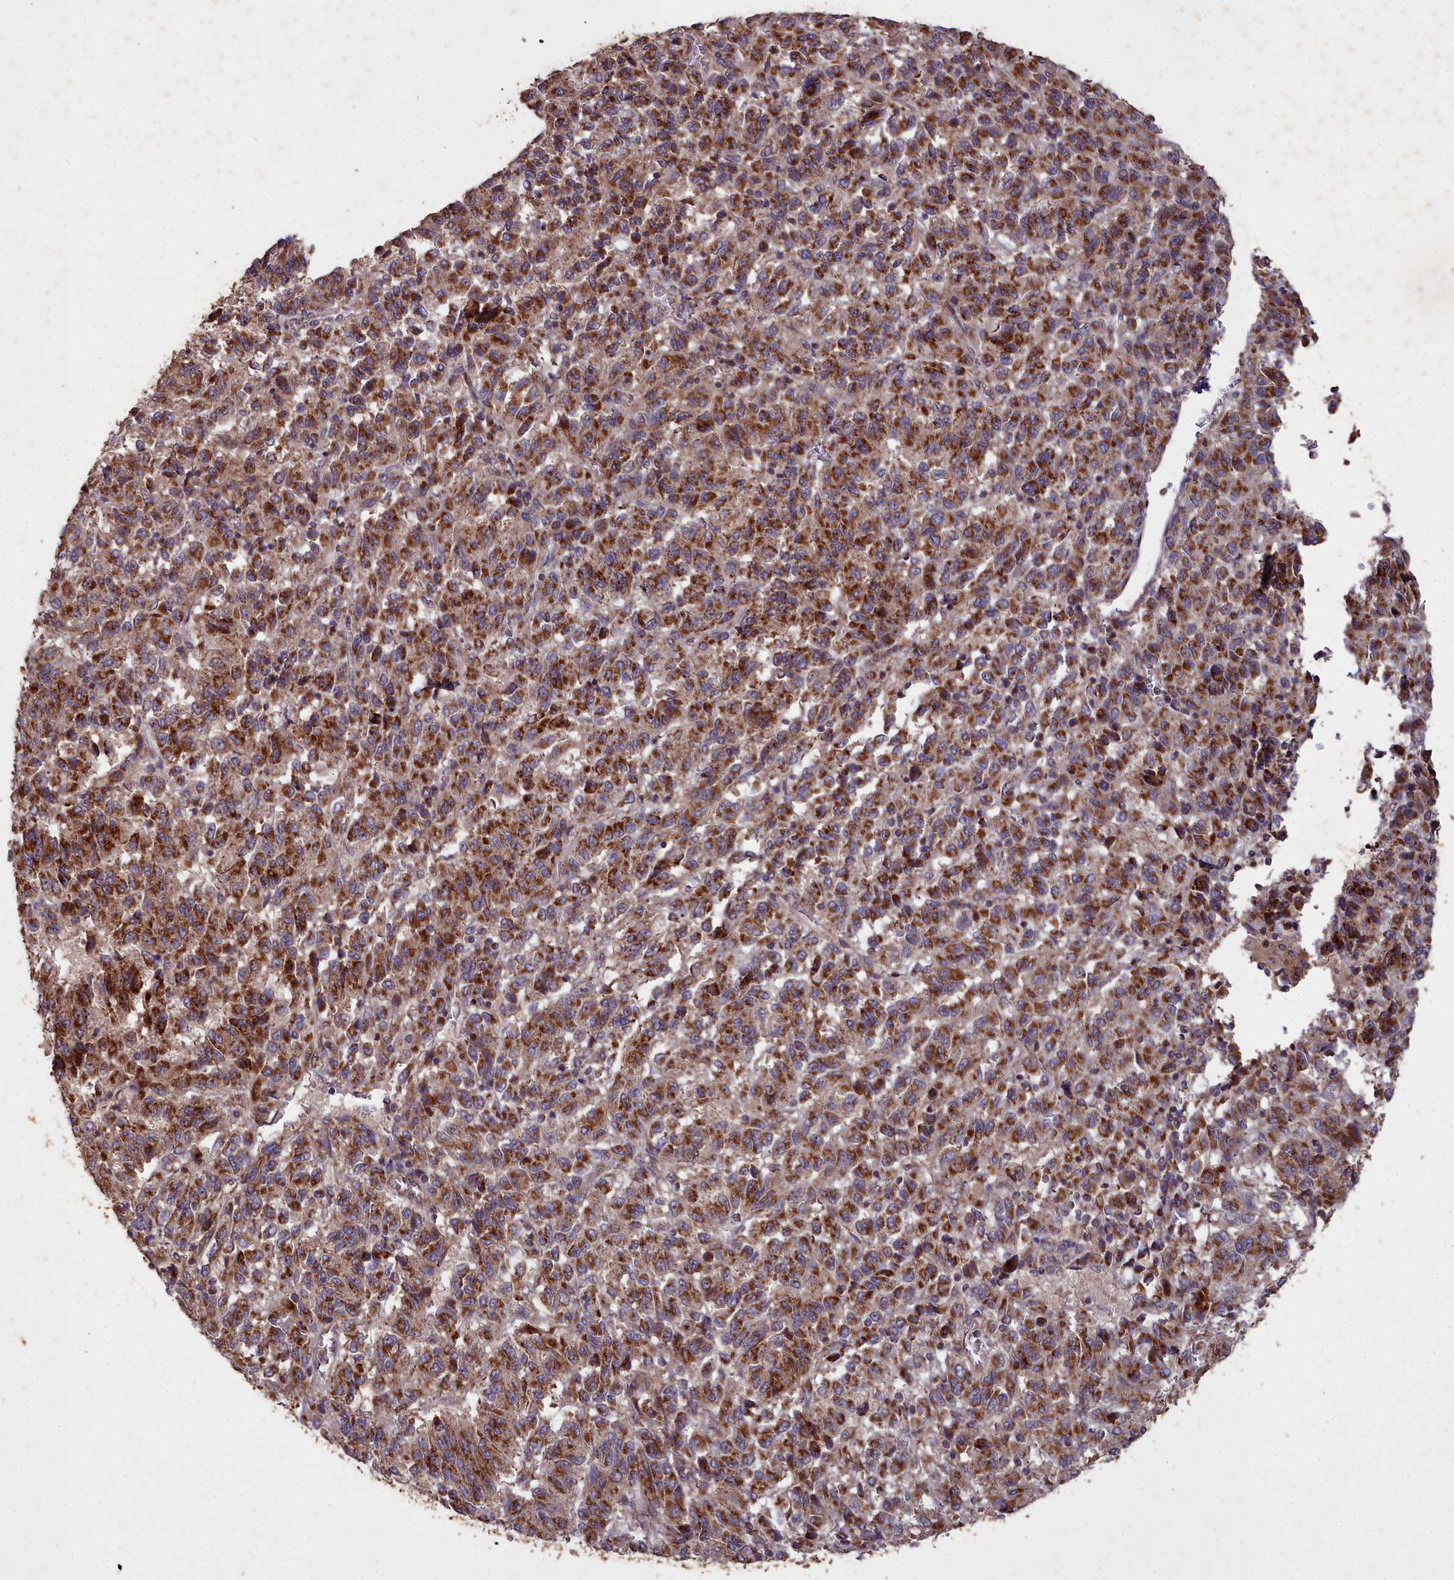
{"staining": {"intensity": "strong", "quantity": ">75%", "location": "cytoplasmic/membranous"}, "tissue": "melanoma", "cell_type": "Tumor cells", "image_type": "cancer", "snomed": [{"axis": "morphology", "description": "Malignant melanoma, Metastatic site"}, {"axis": "topography", "description": "Lung"}], "caption": "Melanoma stained with DAB (3,3'-diaminobenzidine) IHC exhibits high levels of strong cytoplasmic/membranous expression in approximately >75% of tumor cells. (Brightfield microscopy of DAB IHC at high magnification).", "gene": "COX11", "patient": {"sex": "male", "age": 64}}